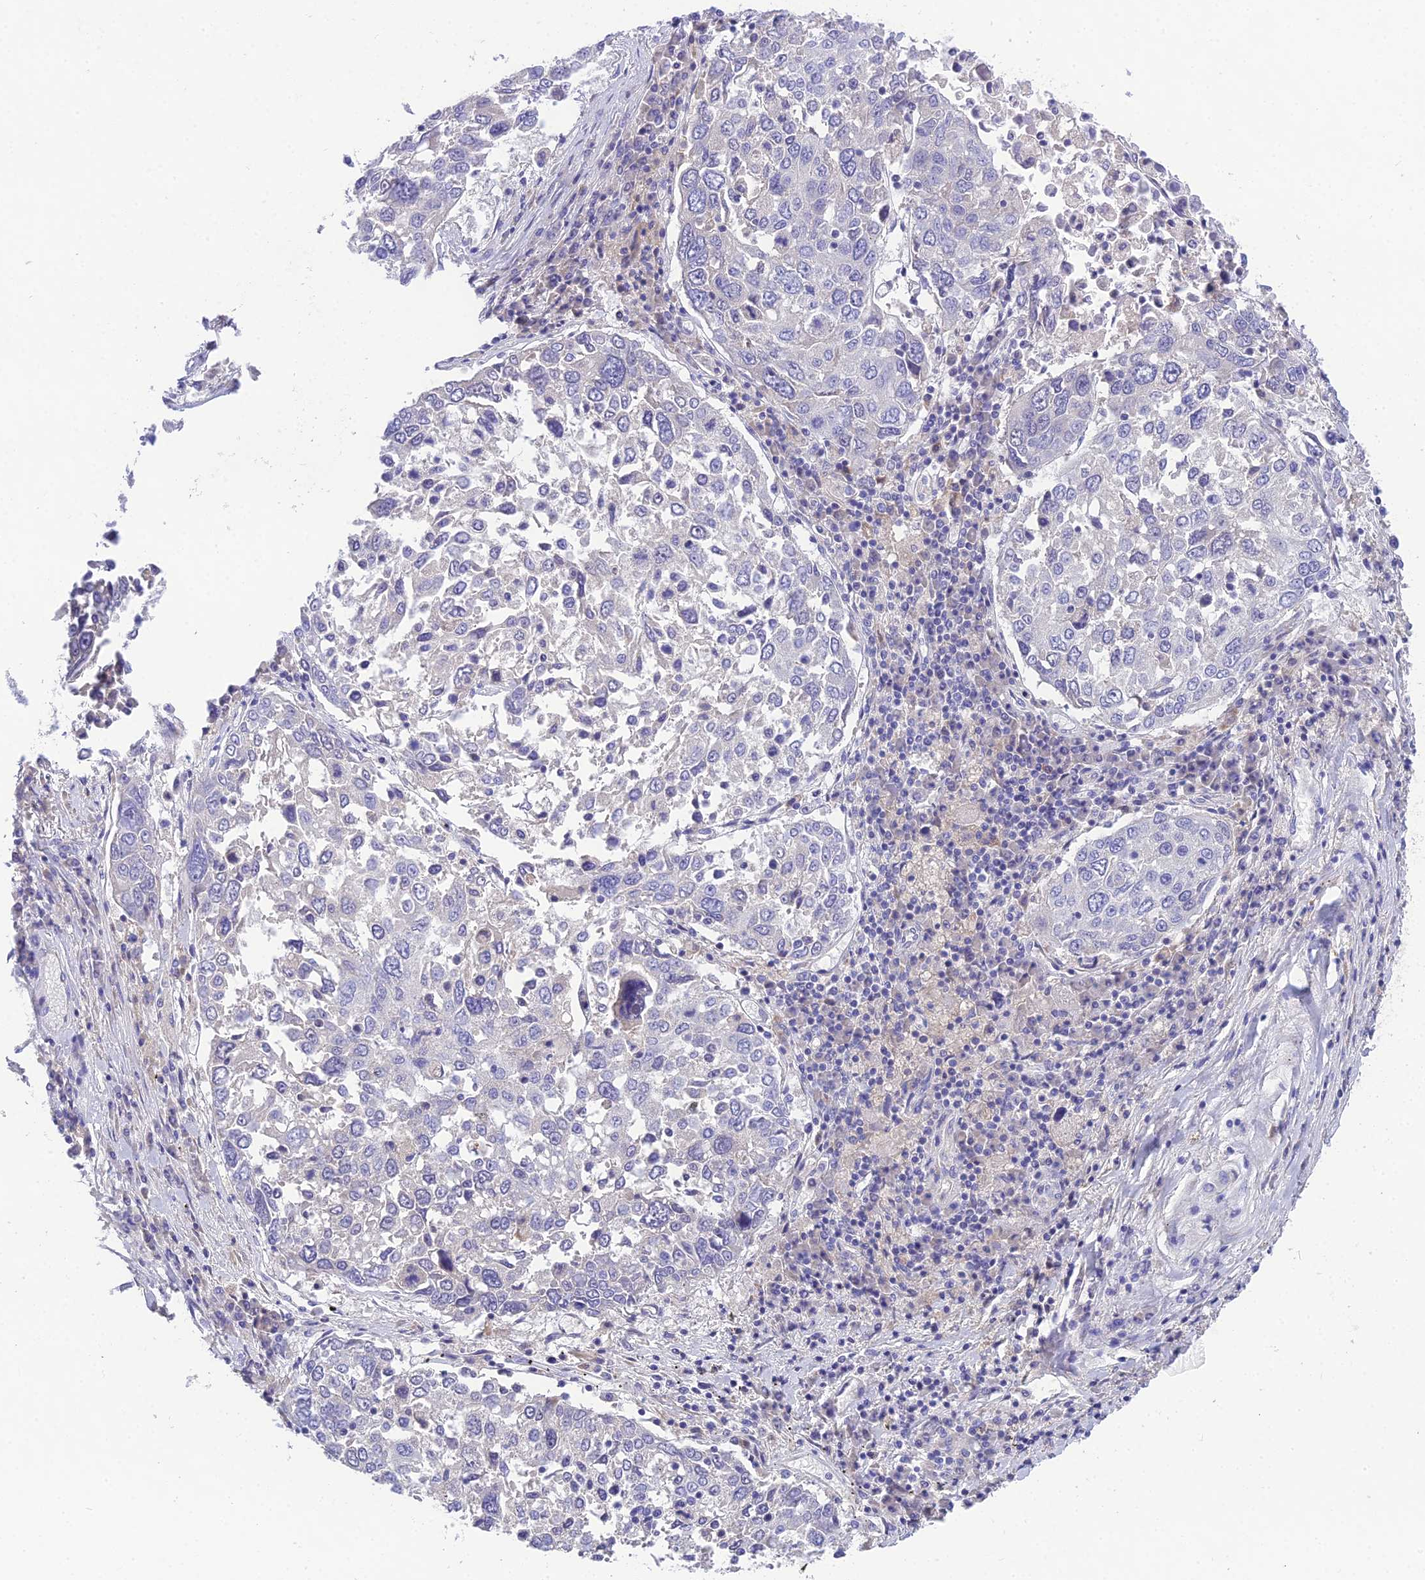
{"staining": {"intensity": "negative", "quantity": "none", "location": "none"}, "tissue": "lung cancer", "cell_type": "Tumor cells", "image_type": "cancer", "snomed": [{"axis": "morphology", "description": "Squamous cell carcinoma, NOS"}, {"axis": "topography", "description": "Lung"}], "caption": "Lung squamous cell carcinoma was stained to show a protein in brown. There is no significant positivity in tumor cells.", "gene": "KIAA0408", "patient": {"sex": "male", "age": 65}}